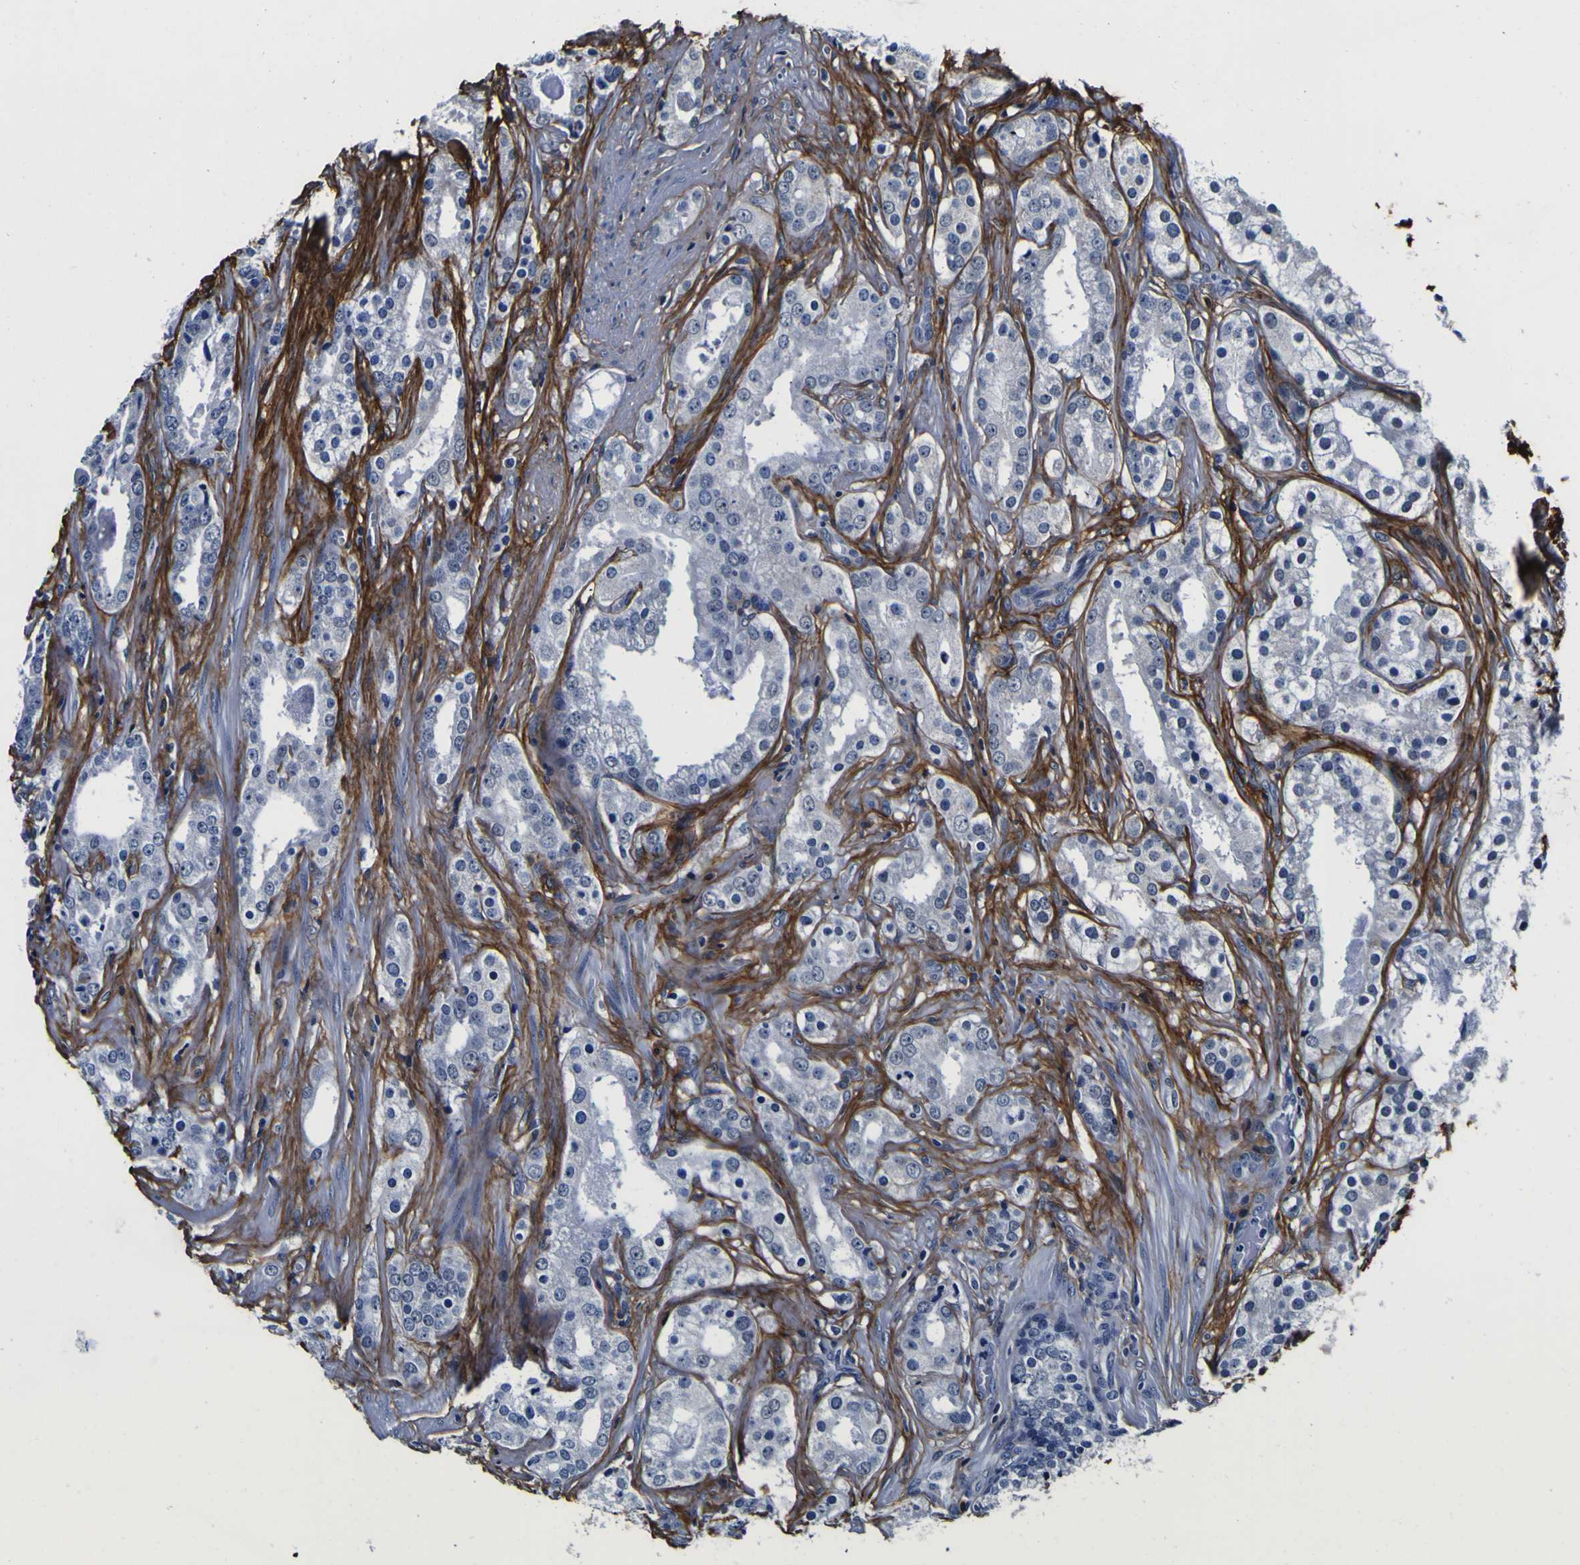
{"staining": {"intensity": "negative", "quantity": "none", "location": "none"}, "tissue": "prostate cancer", "cell_type": "Tumor cells", "image_type": "cancer", "snomed": [{"axis": "morphology", "description": "Adenocarcinoma, Low grade"}, {"axis": "topography", "description": "Prostate"}], "caption": "DAB immunohistochemical staining of adenocarcinoma (low-grade) (prostate) exhibits no significant staining in tumor cells. (Stains: DAB (3,3'-diaminobenzidine) IHC with hematoxylin counter stain, Microscopy: brightfield microscopy at high magnification).", "gene": "POSTN", "patient": {"sex": "male", "age": 59}}